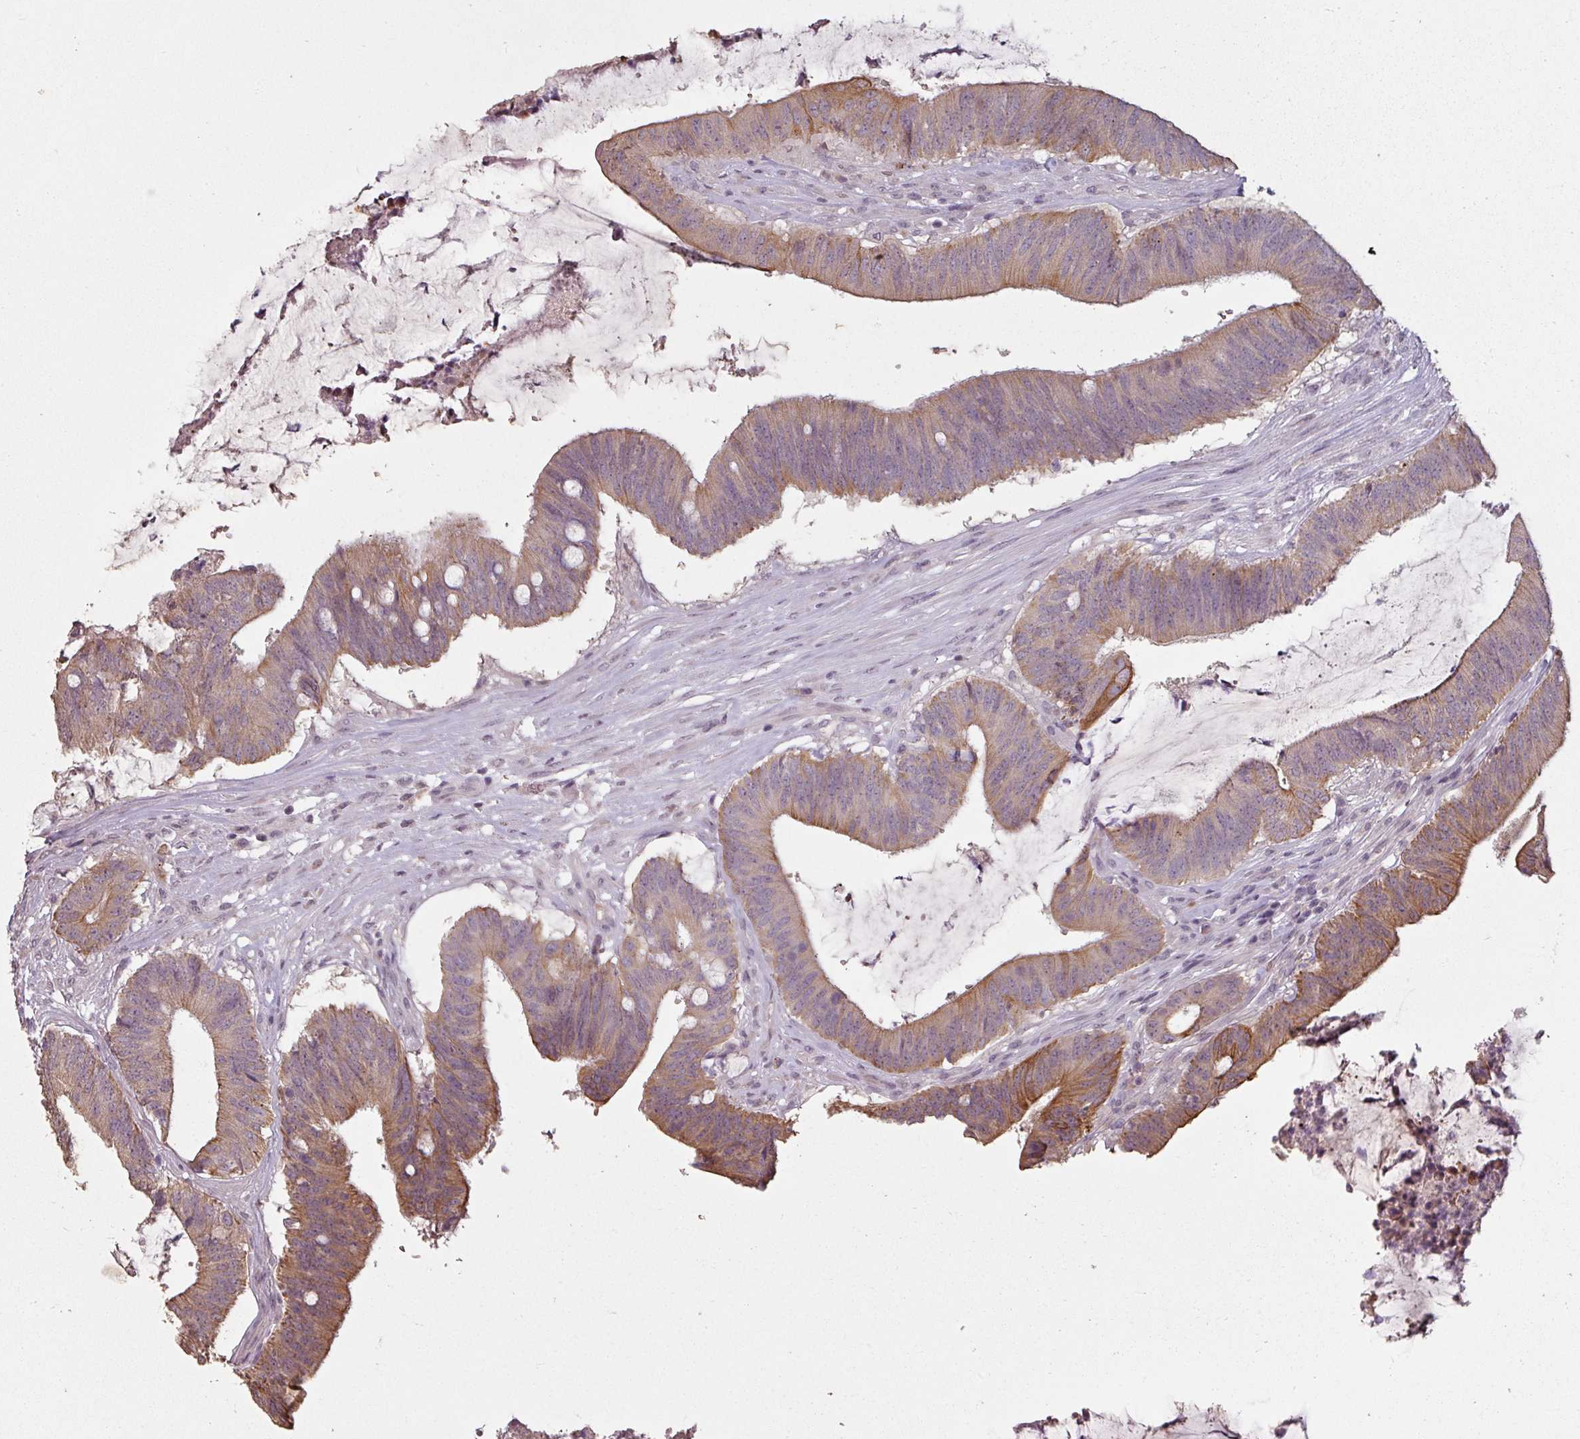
{"staining": {"intensity": "moderate", "quantity": ">75%", "location": "cytoplasmic/membranous"}, "tissue": "colorectal cancer", "cell_type": "Tumor cells", "image_type": "cancer", "snomed": [{"axis": "morphology", "description": "Adenocarcinoma, NOS"}, {"axis": "topography", "description": "Colon"}], "caption": "Immunohistochemistry (IHC) image of neoplastic tissue: colorectal adenocarcinoma stained using IHC displays medium levels of moderate protein expression localized specifically in the cytoplasmic/membranous of tumor cells, appearing as a cytoplasmic/membranous brown color.", "gene": "LYPLA1", "patient": {"sex": "female", "age": 43}}